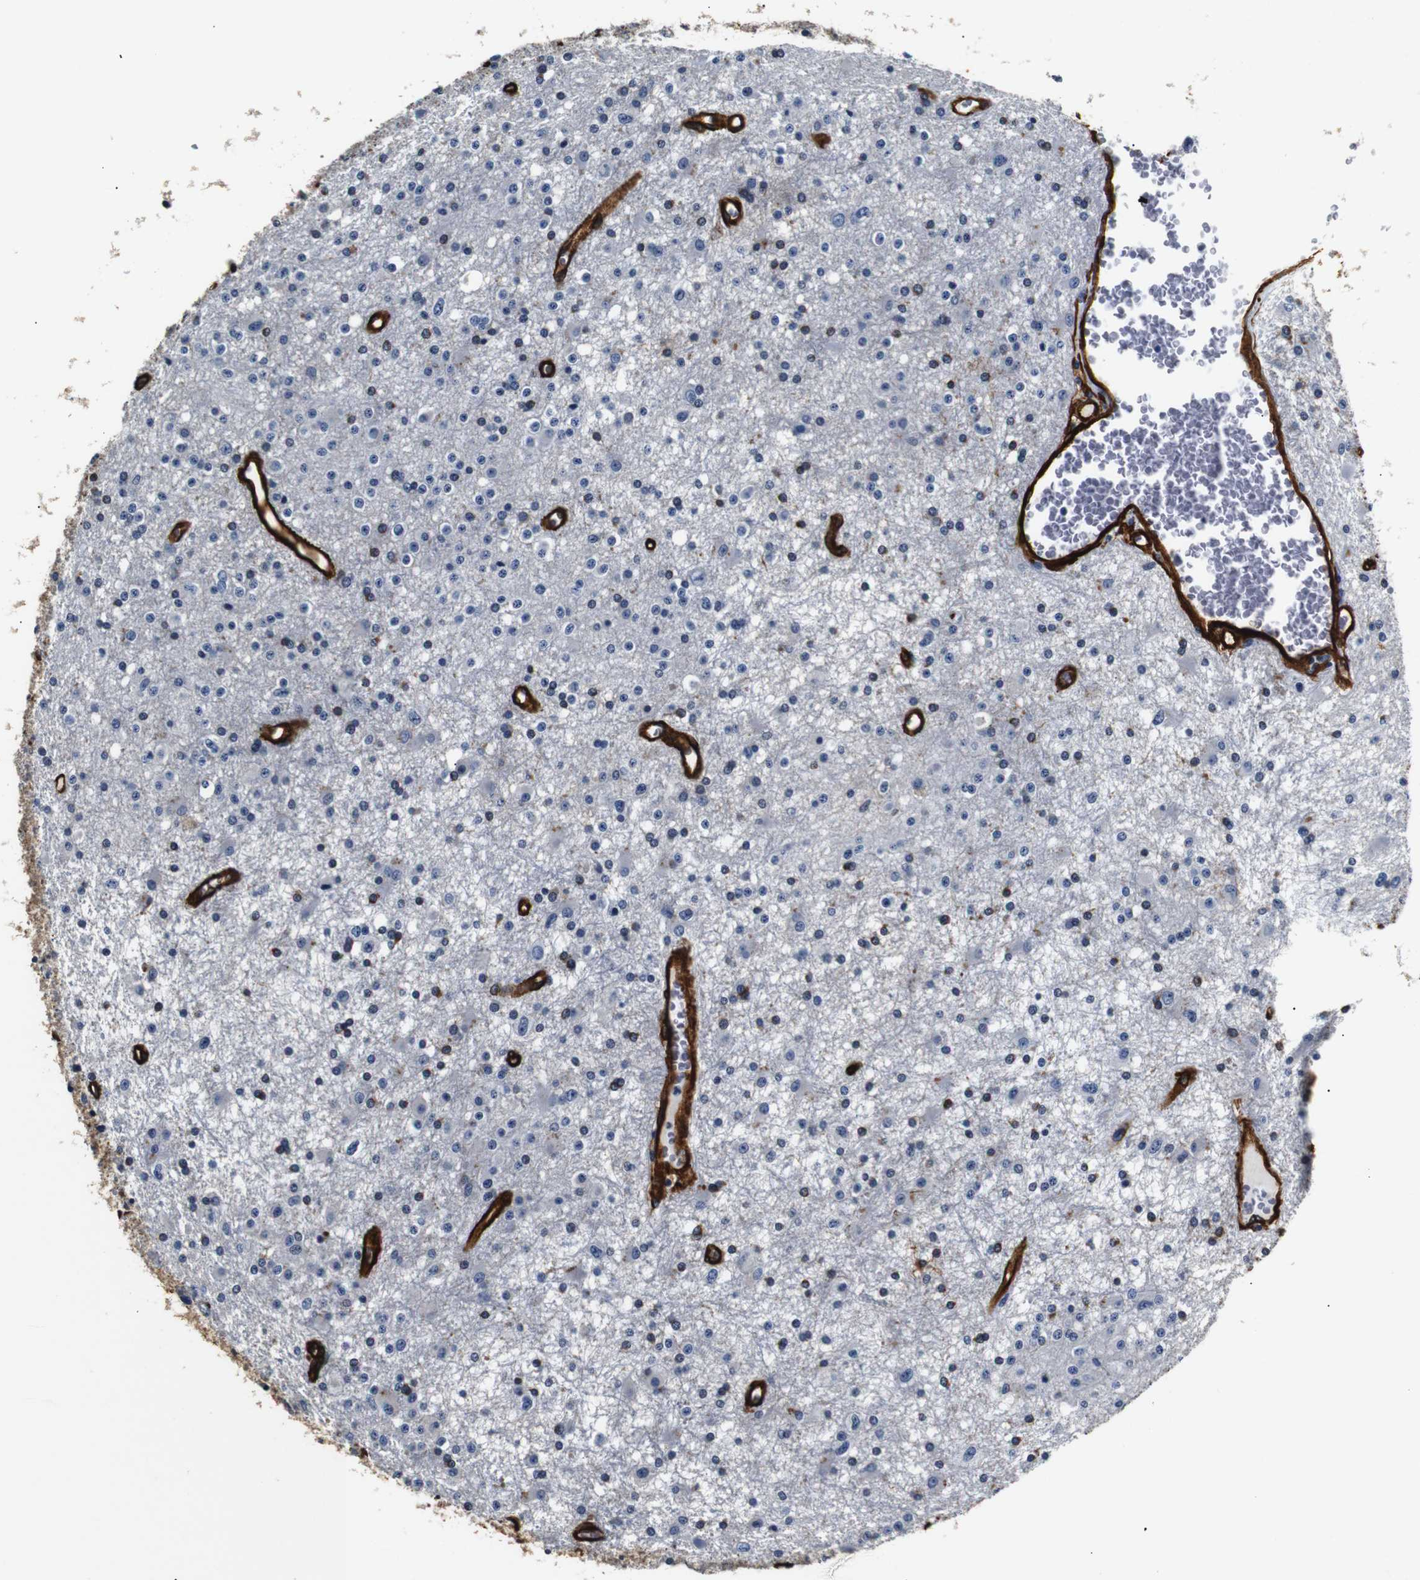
{"staining": {"intensity": "negative", "quantity": "none", "location": "none"}, "tissue": "glioma", "cell_type": "Tumor cells", "image_type": "cancer", "snomed": [{"axis": "morphology", "description": "Glioma, malignant, Low grade"}, {"axis": "topography", "description": "Brain"}], "caption": "High power microscopy micrograph of an immunohistochemistry image of low-grade glioma (malignant), revealing no significant positivity in tumor cells.", "gene": "CAV2", "patient": {"sex": "male", "age": 58}}